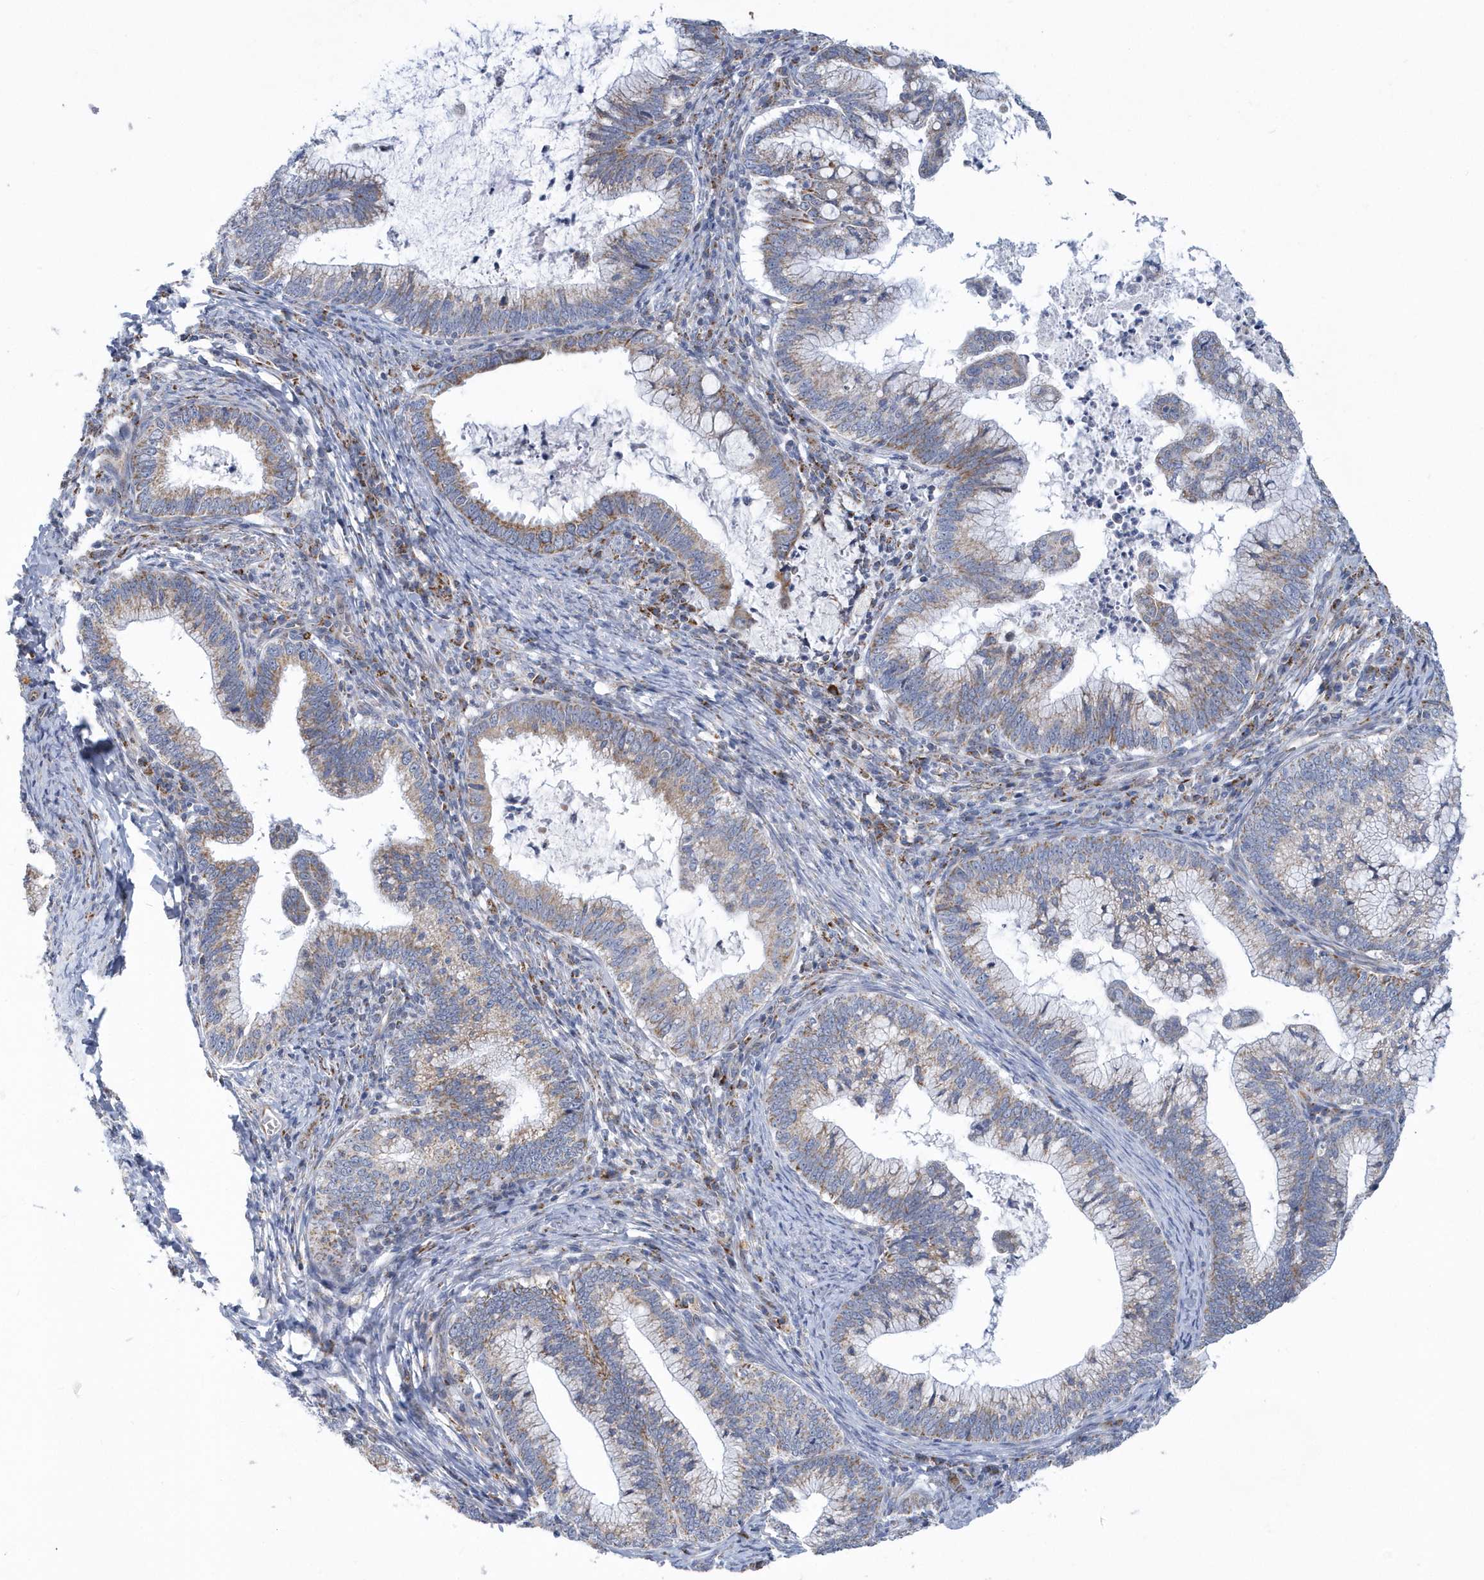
{"staining": {"intensity": "weak", "quantity": "25%-75%", "location": "cytoplasmic/membranous"}, "tissue": "cervical cancer", "cell_type": "Tumor cells", "image_type": "cancer", "snomed": [{"axis": "morphology", "description": "Adenocarcinoma, NOS"}, {"axis": "topography", "description": "Cervix"}], "caption": "Tumor cells exhibit weak cytoplasmic/membranous expression in about 25%-75% of cells in cervical cancer.", "gene": "VWA5B2", "patient": {"sex": "female", "age": 36}}